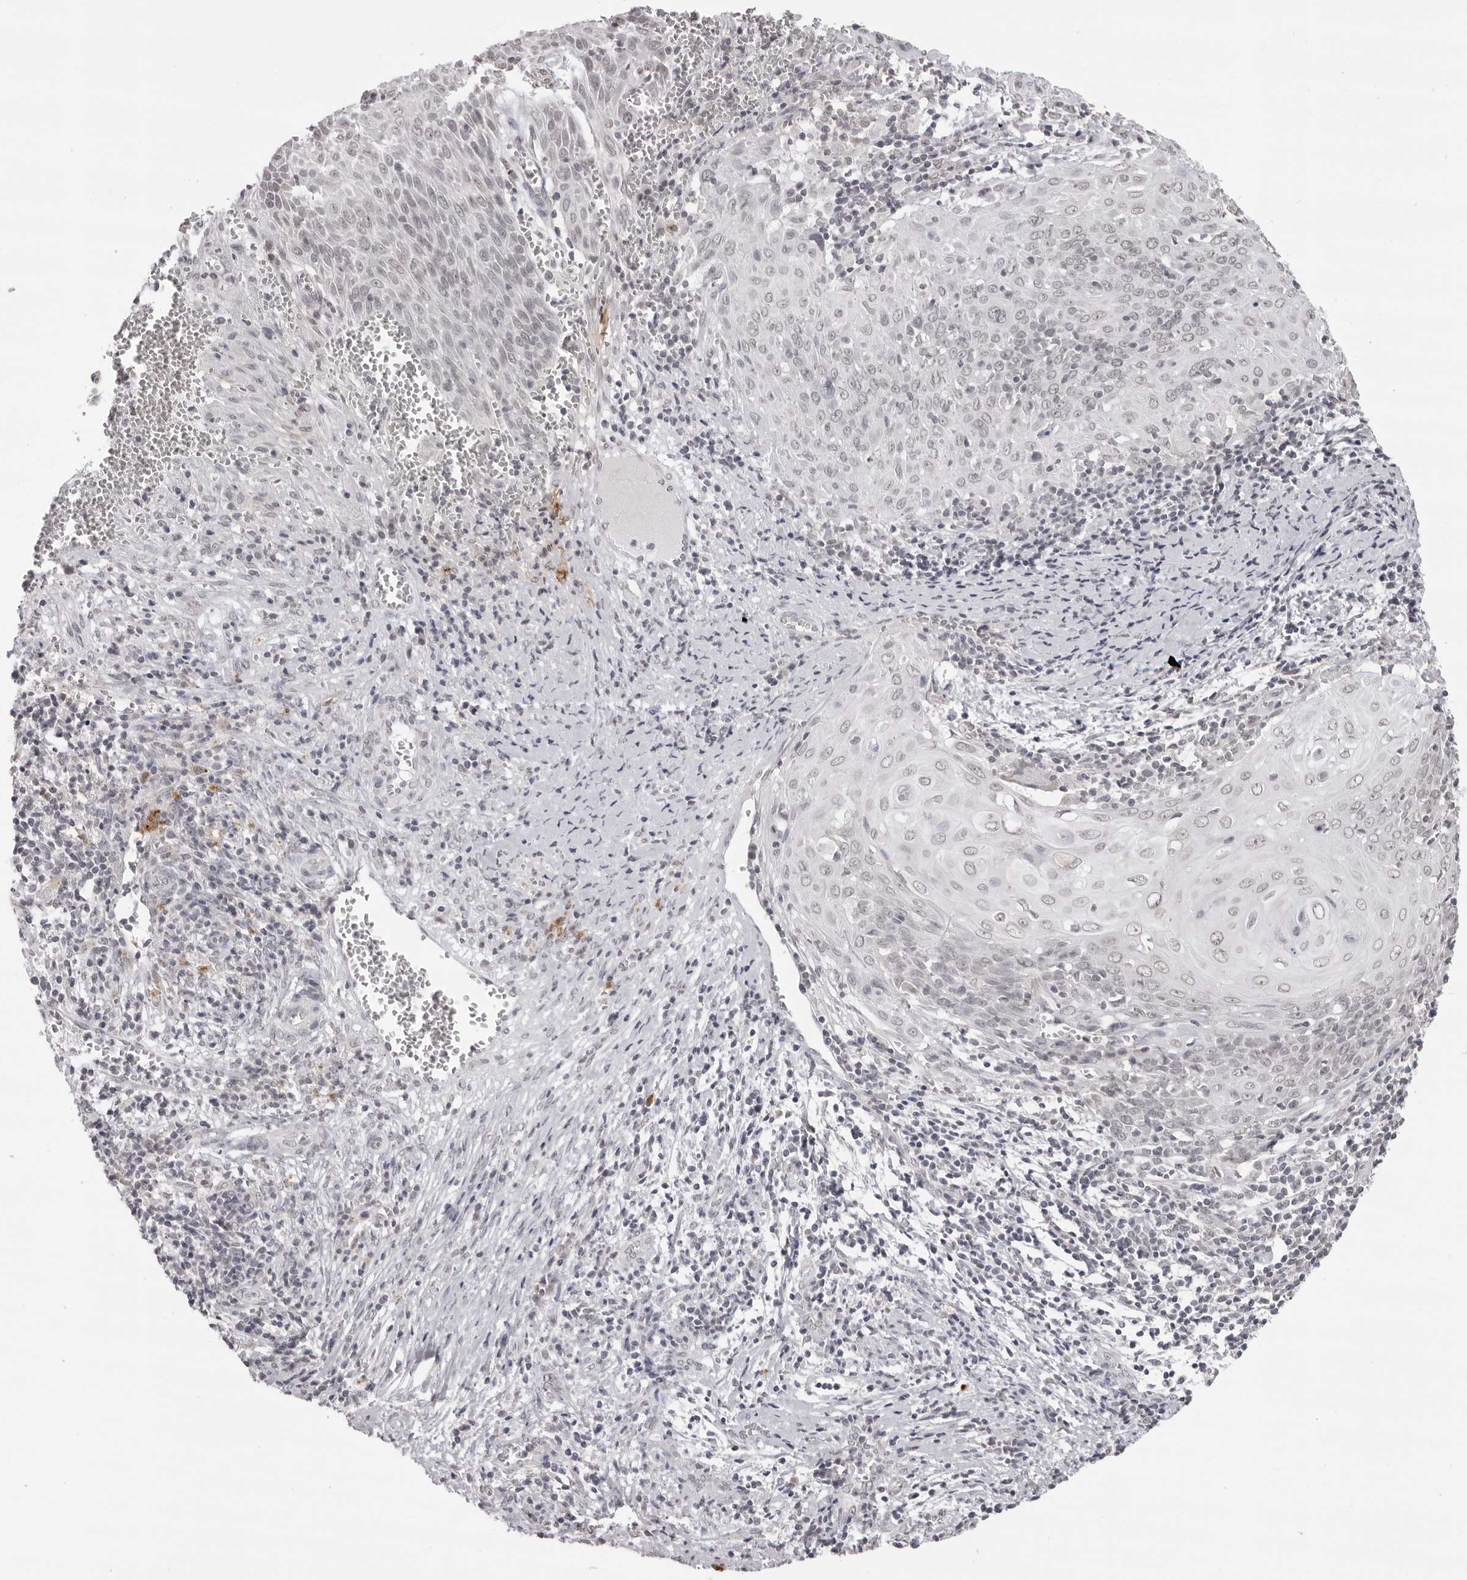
{"staining": {"intensity": "weak", "quantity": "<25%", "location": "nuclear"}, "tissue": "cervical cancer", "cell_type": "Tumor cells", "image_type": "cancer", "snomed": [{"axis": "morphology", "description": "Squamous cell carcinoma, NOS"}, {"axis": "topography", "description": "Cervix"}], "caption": "Cervical cancer (squamous cell carcinoma) stained for a protein using IHC shows no staining tumor cells.", "gene": "NTM", "patient": {"sex": "female", "age": 39}}